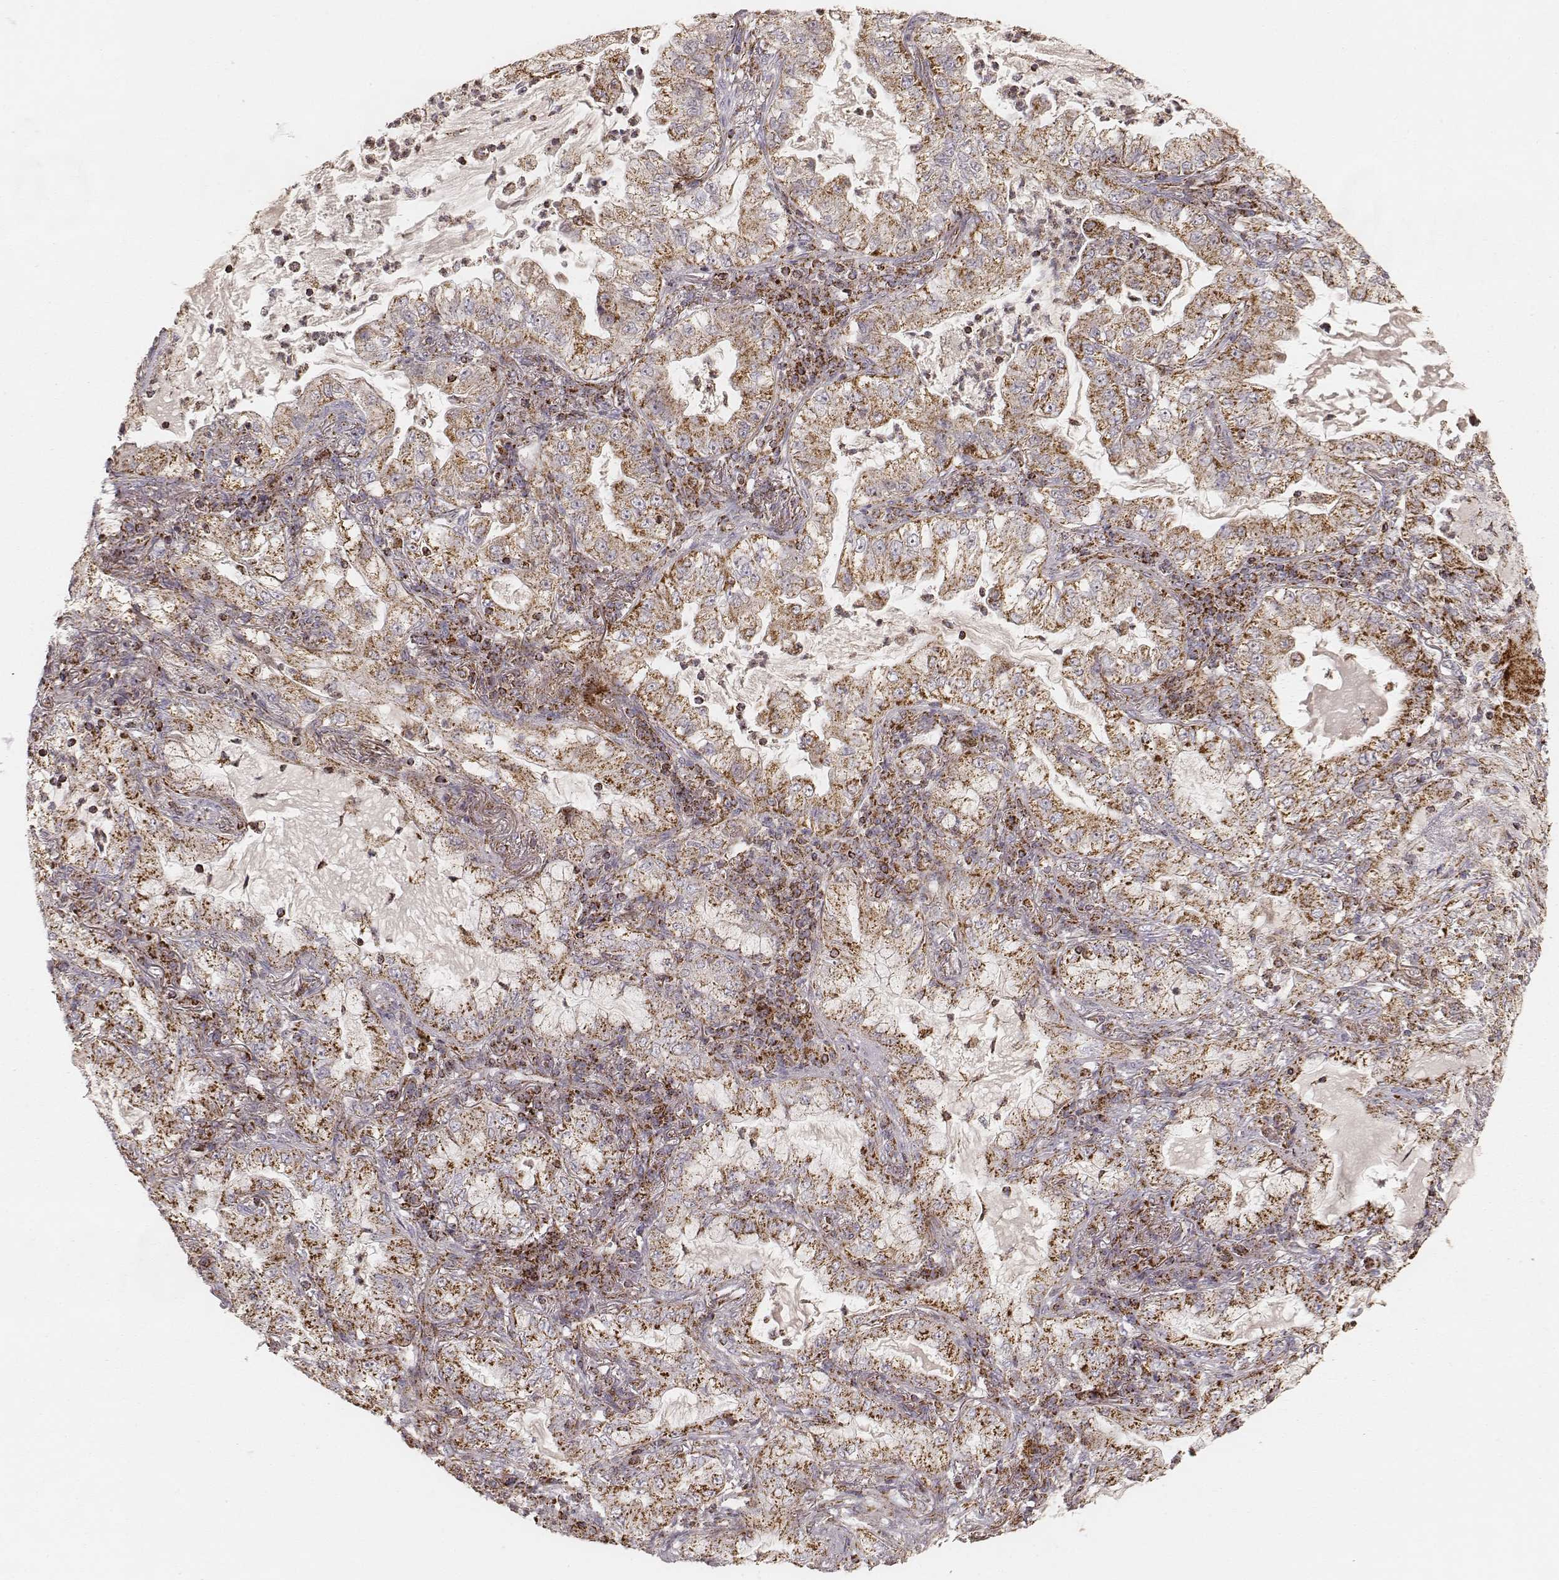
{"staining": {"intensity": "strong", "quantity": ">75%", "location": "cytoplasmic/membranous"}, "tissue": "lung cancer", "cell_type": "Tumor cells", "image_type": "cancer", "snomed": [{"axis": "morphology", "description": "Adenocarcinoma, NOS"}, {"axis": "topography", "description": "Lung"}], "caption": "Tumor cells exhibit high levels of strong cytoplasmic/membranous expression in approximately >75% of cells in lung cancer.", "gene": "CS", "patient": {"sex": "female", "age": 73}}